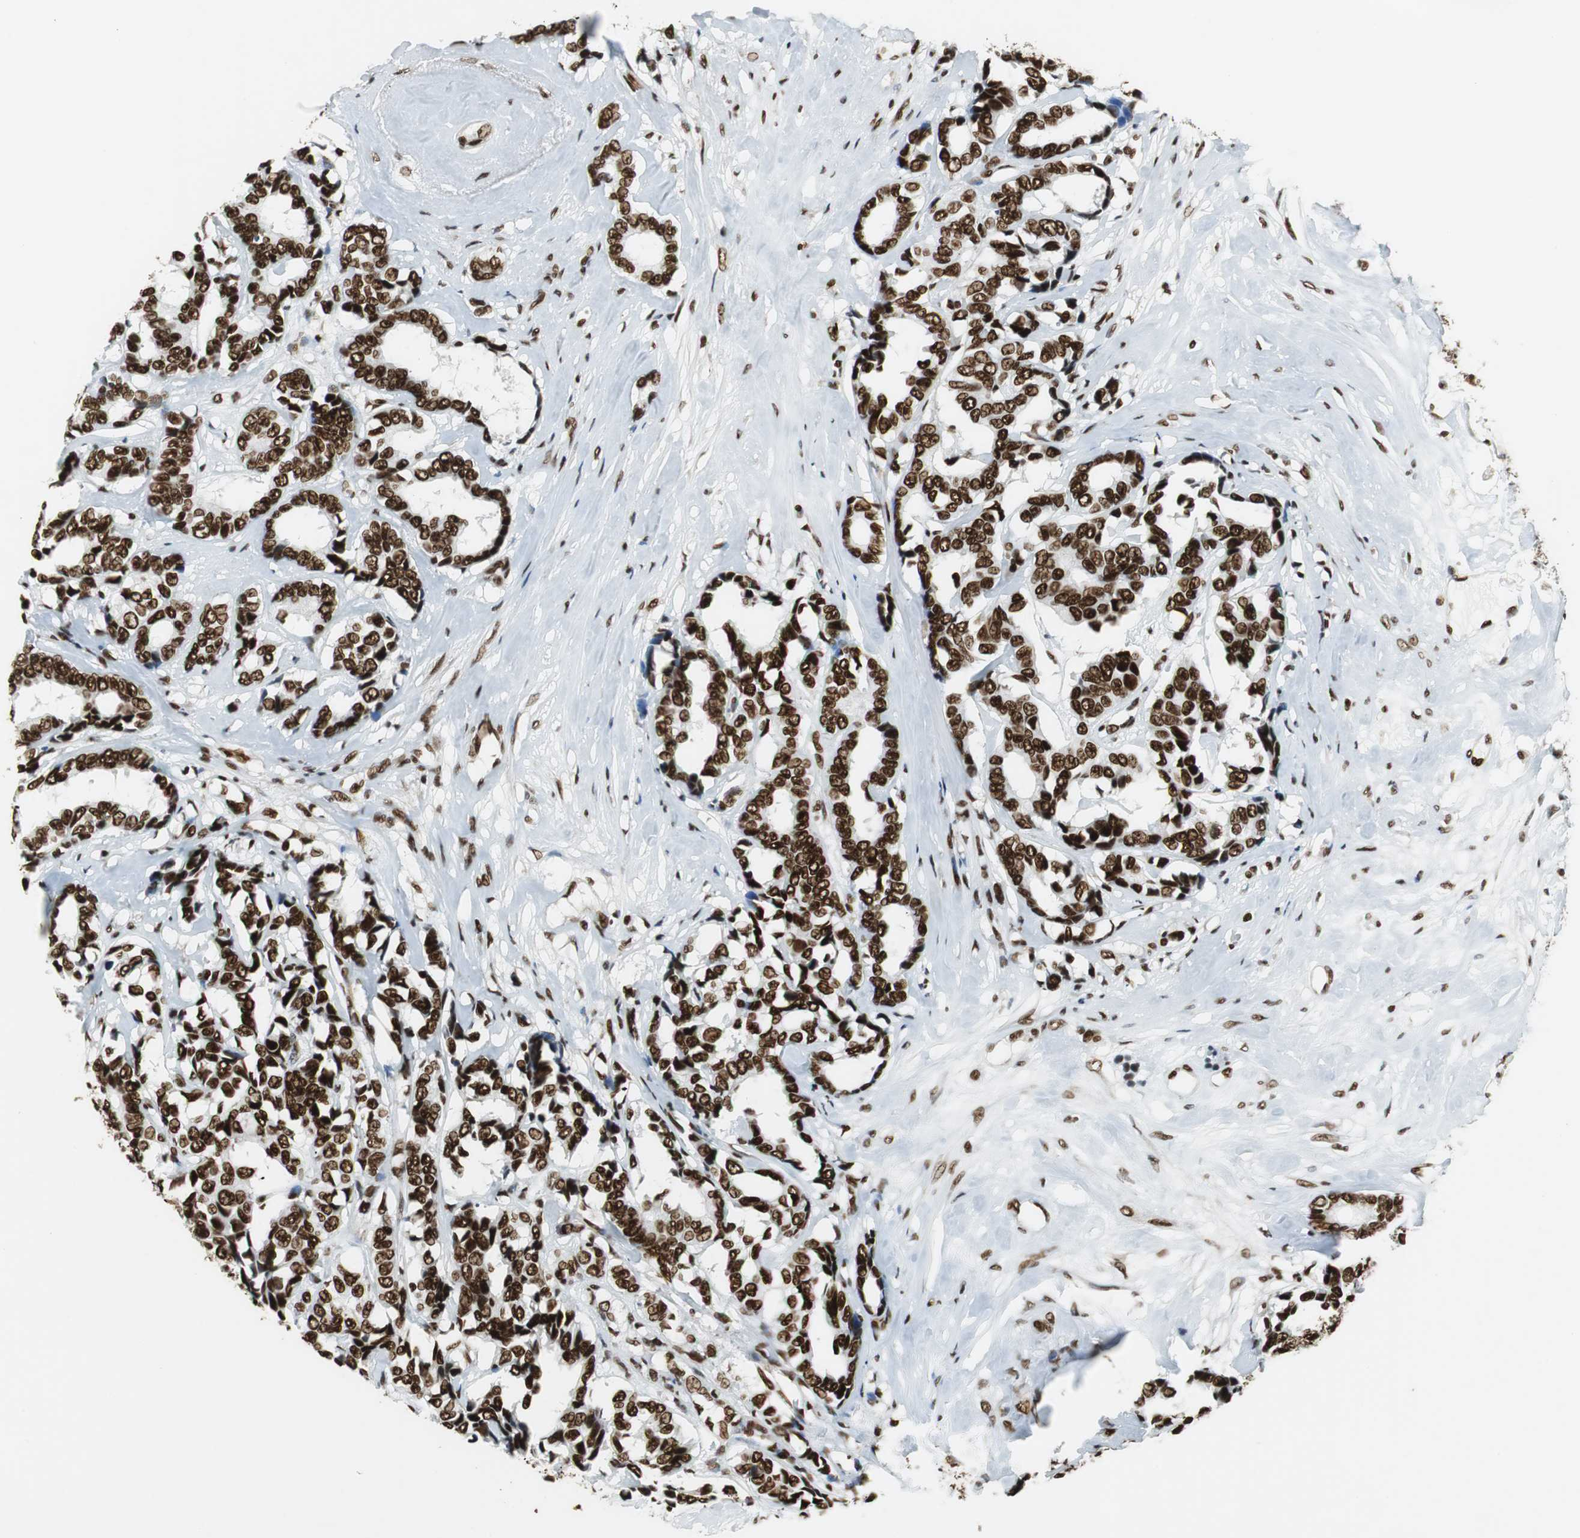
{"staining": {"intensity": "strong", "quantity": ">75%", "location": "nuclear"}, "tissue": "breast cancer", "cell_type": "Tumor cells", "image_type": "cancer", "snomed": [{"axis": "morphology", "description": "Duct carcinoma"}, {"axis": "topography", "description": "Breast"}], "caption": "Immunohistochemistry (IHC) (DAB) staining of breast invasive ductal carcinoma displays strong nuclear protein staining in approximately >75% of tumor cells.", "gene": "PRKDC", "patient": {"sex": "female", "age": 87}}